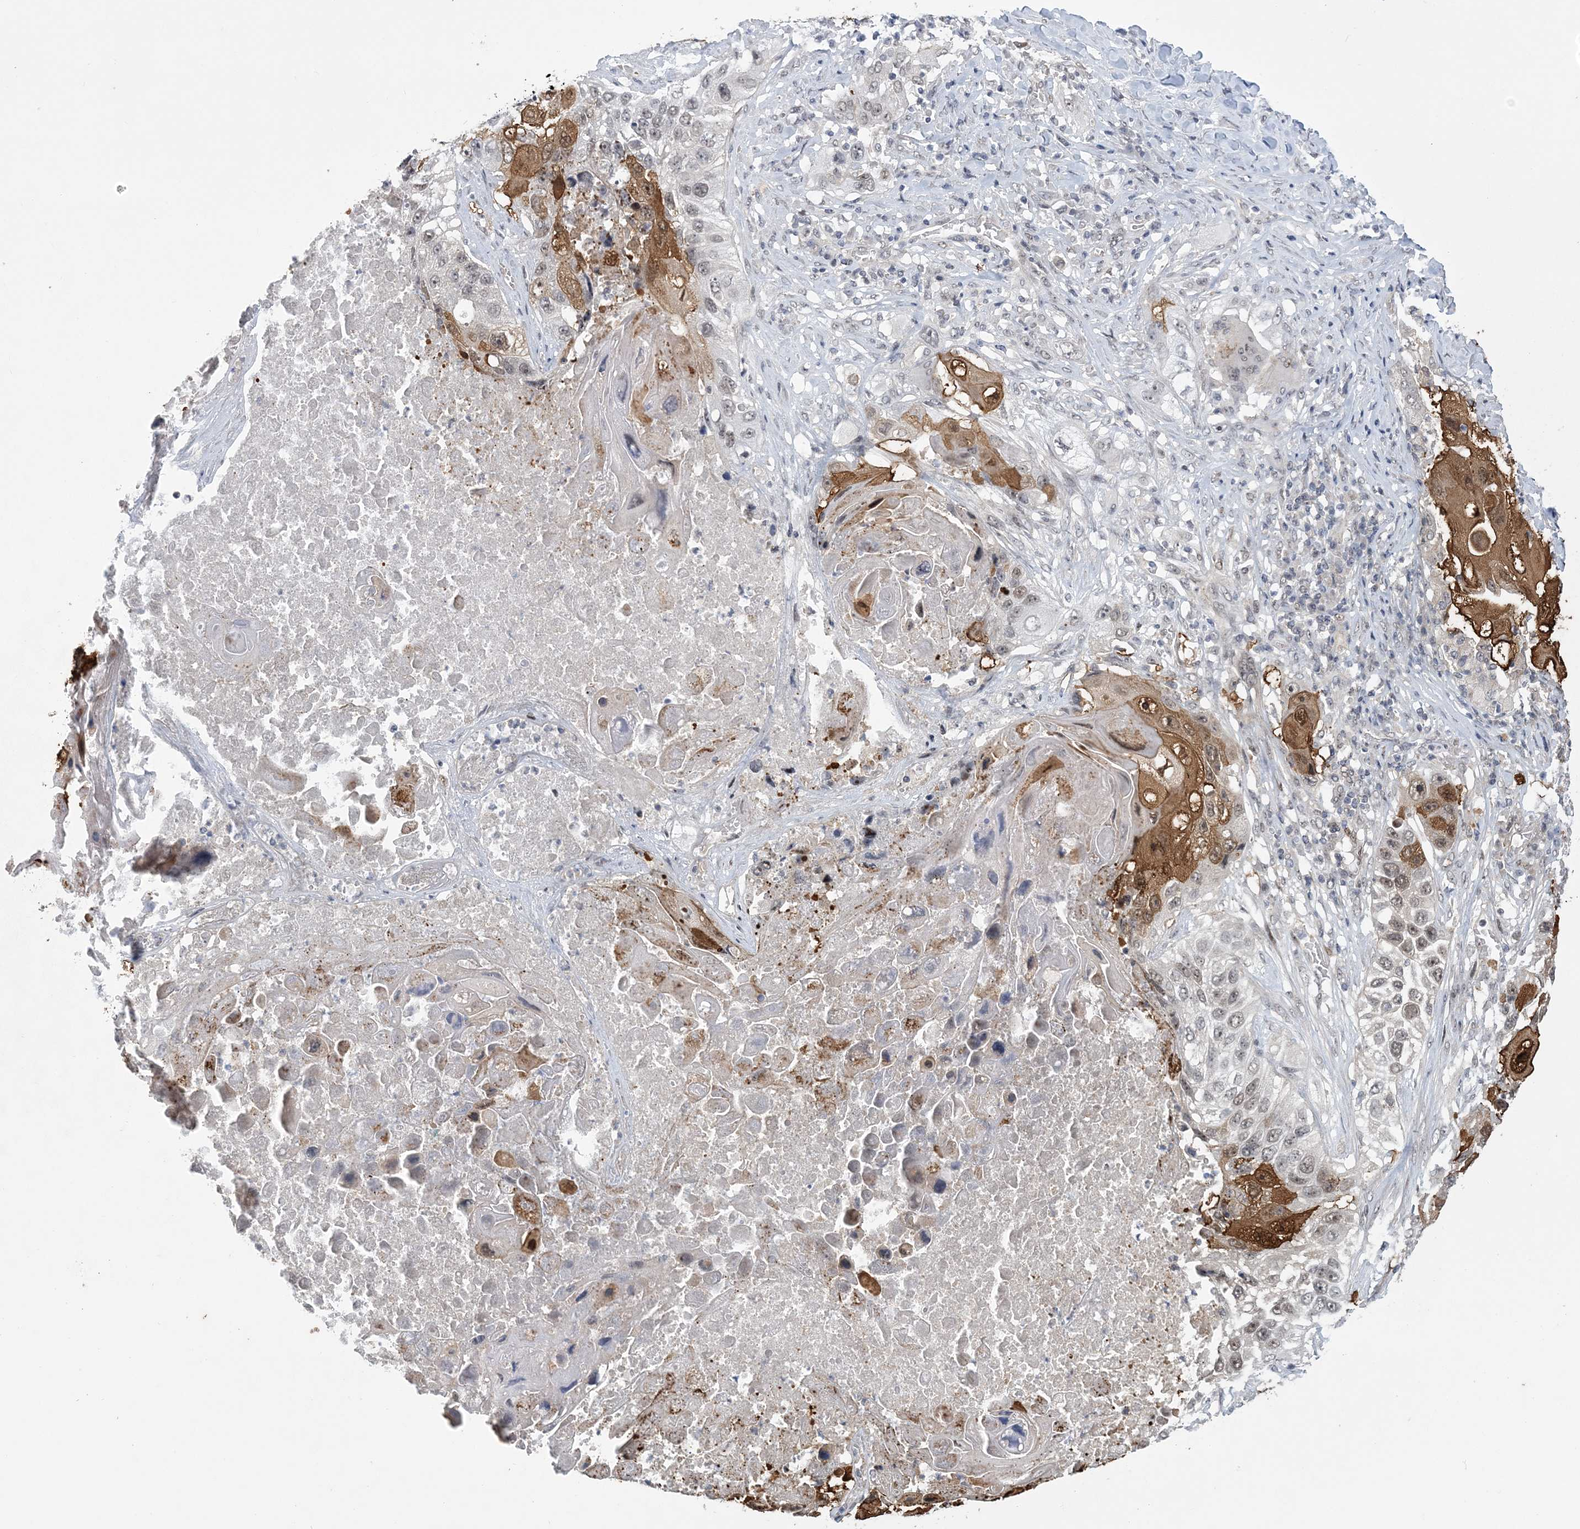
{"staining": {"intensity": "moderate", "quantity": "25%-75%", "location": "cytoplasmic/membranous,nuclear"}, "tissue": "lung cancer", "cell_type": "Tumor cells", "image_type": "cancer", "snomed": [{"axis": "morphology", "description": "Squamous cell carcinoma, NOS"}, {"axis": "topography", "description": "Lung"}], "caption": "Immunohistochemistry micrograph of neoplastic tissue: human squamous cell carcinoma (lung) stained using immunohistochemistry reveals medium levels of moderate protein expression localized specifically in the cytoplasmic/membranous and nuclear of tumor cells, appearing as a cytoplasmic/membranous and nuclear brown color.", "gene": "HOMEZ", "patient": {"sex": "male", "age": 61}}